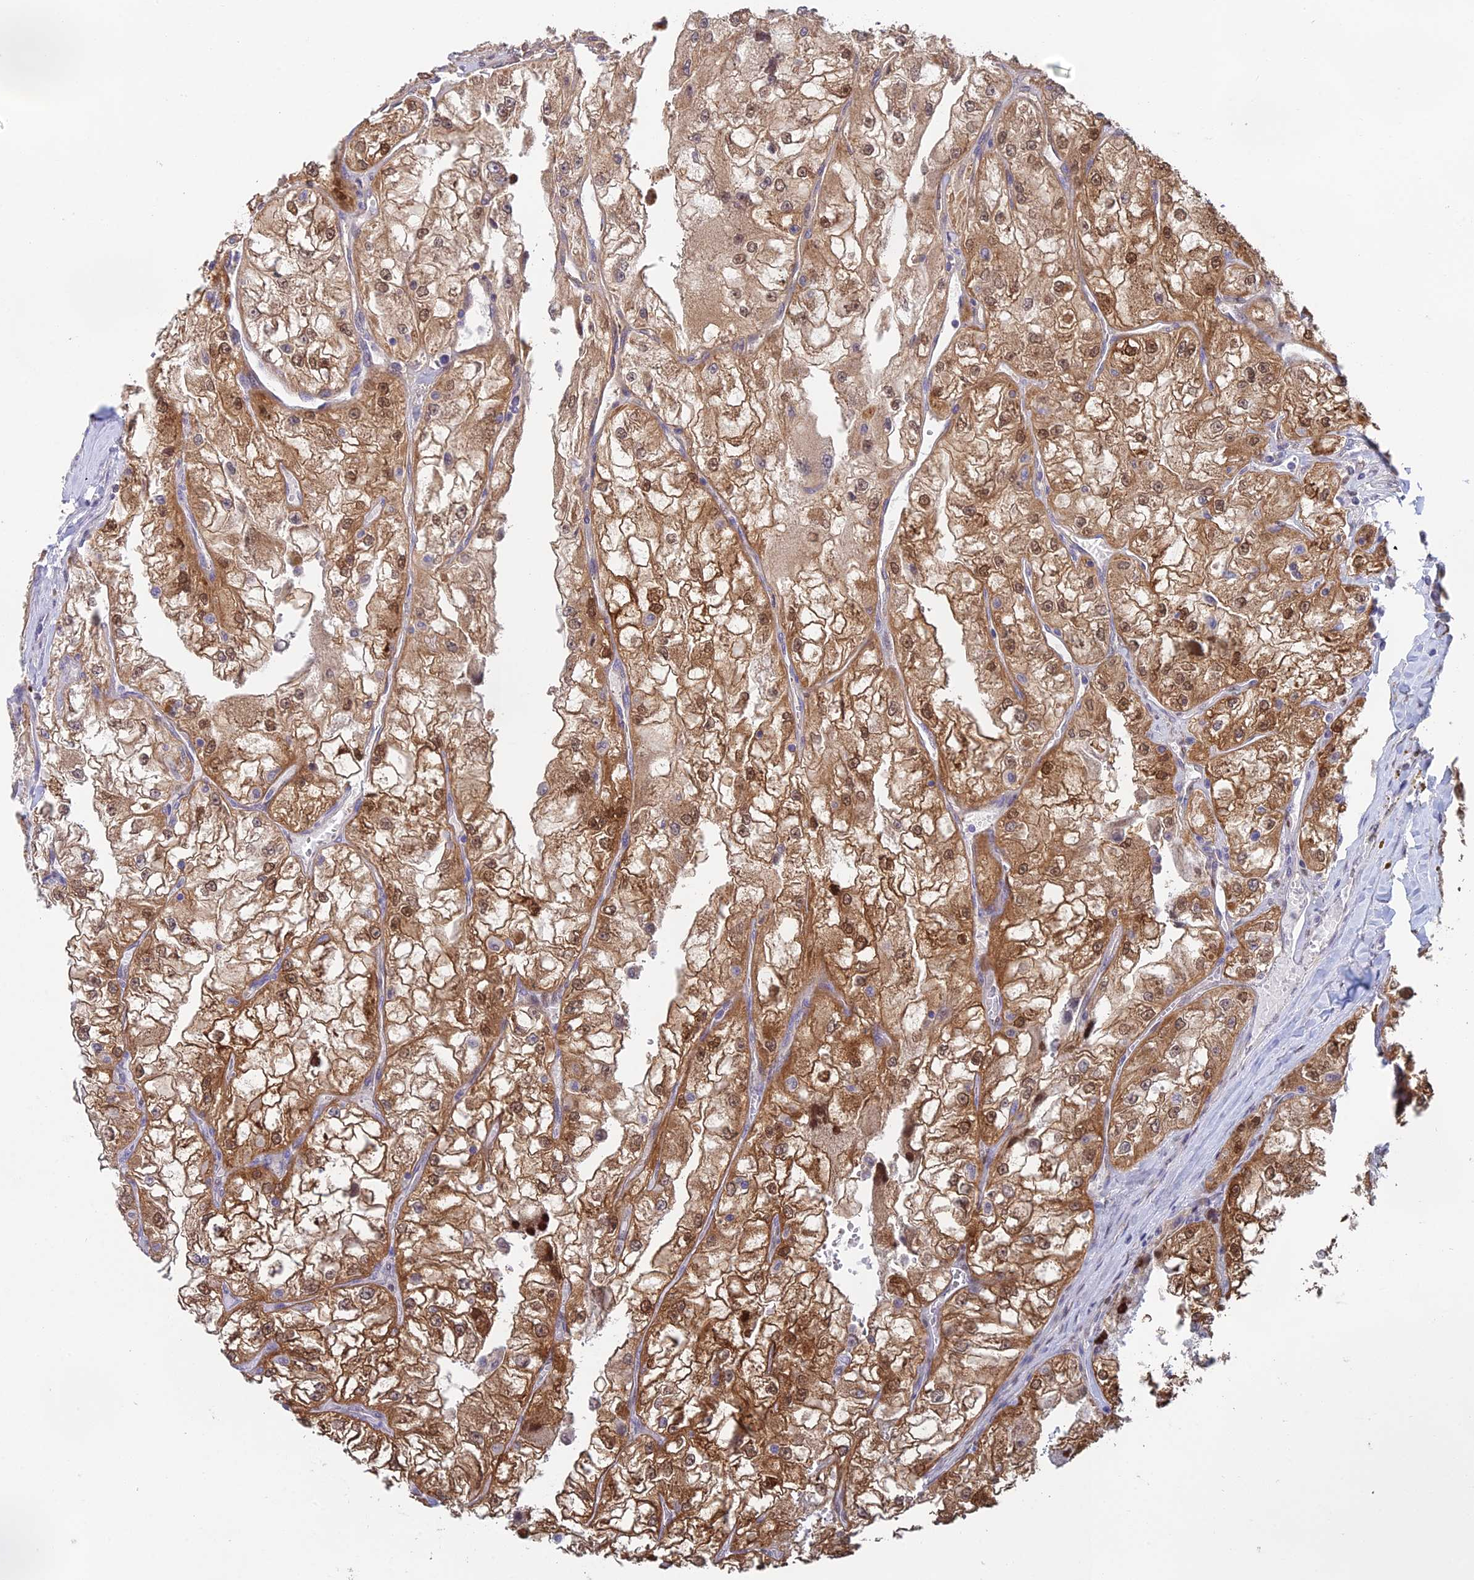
{"staining": {"intensity": "moderate", "quantity": ">75%", "location": "cytoplasmic/membranous,nuclear"}, "tissue": "renal cancer", "cell_type": "Tumor cells", "image_type": "cancer", "snomed": [{"axis": "morphology", "description": "Adenocarcinoma, NOS"}, {"axis": "topography", "description": "Kidney"}], "caption": "Renal adenocarcinoma was stained to show a protein in brown. There is medium levels of moderate cytoplasmic/membranous and nuclear expression in about >75% of tumor cells. The protein of interest is stained brown, and the nuclei are stained in blue (DAB (3,3'-diaminobenzidine) IHC with brightfield microscopy, high magnification).", "gene": "MRPL17", "patient": {"sex": "female", "age": 72}}